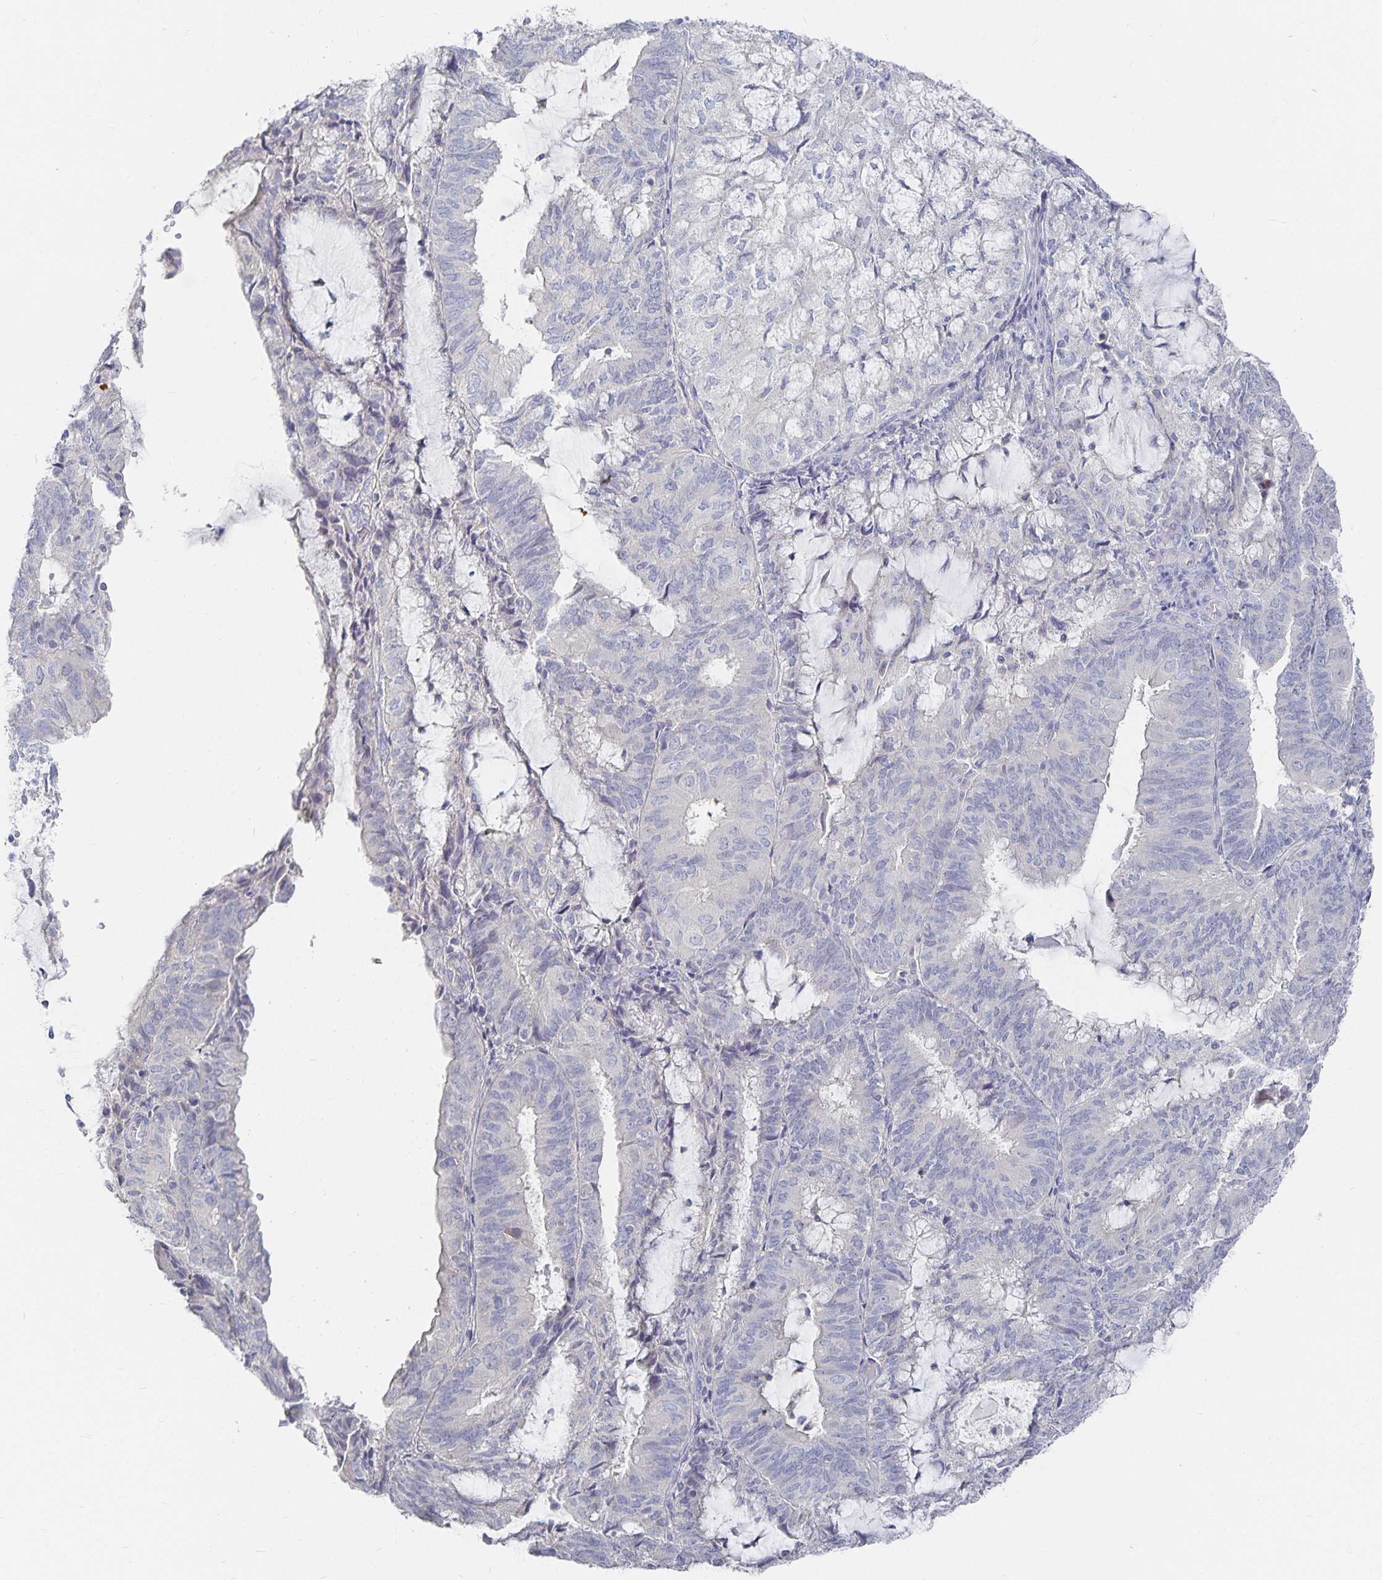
{"staining": {"intensity": "negative", "quantity": "none", "location": "none"}, "tissue": "endometrial cancer", "cell_type": "Tumor cells", "image_type": "cancer", "snomed": [{"axis": "morphology", "description": "Adenocarcinoma, NOS"}, {"axis": "topography", "description": "Endometrium"}], "caption": "Adenocarcinoma (endometrial) stained for a protein using immunohistochemistry (IHC) displays no staining tumor cells.", "gene": "DNAH9", "patient": {"sex": "female", "age": 81}}